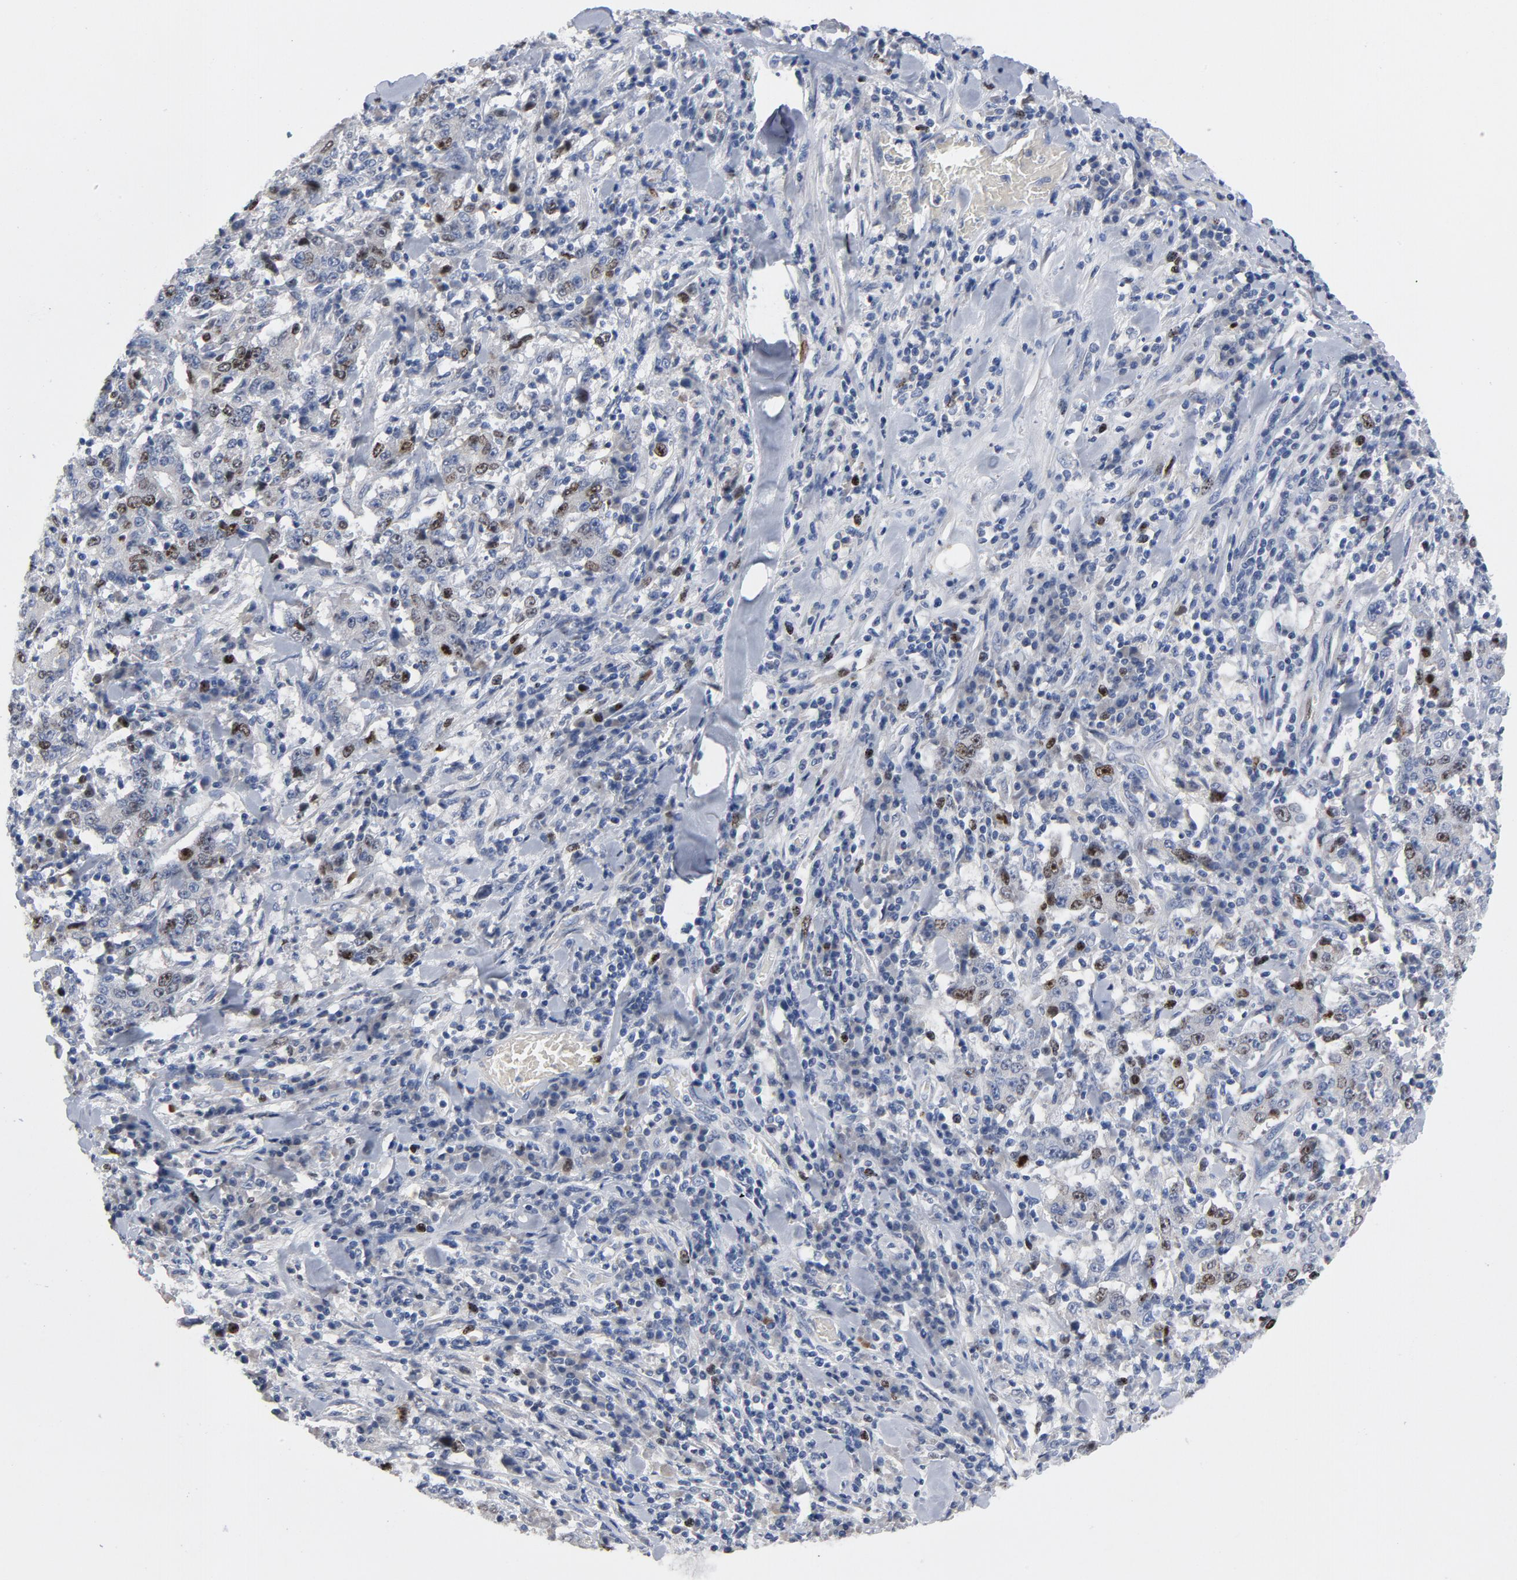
{"staining": {"intensity": "moderate", "quantity": "<25%", "location": "nuclear"}, "tissue": "stomach cancer", "cell_type": "Tumor cells", "image_type": "cancer", "snomed": [{"axis": "morphology", "description": "Normal tissue, NOS"}, {"axis": "morphology", "description": "Adenocarcinoma, NOS"}, {"axis": "topography", "description": "Stomach, upper"}, {"axis": "topography", "description": "Stomach"}], "caption": "Immunohistochemistry (IHC) photomicrograph of neoplastic tissue: stomach cancer (adenocarcinoma) stained using IHC exhibits low levels of moderate protein expression localized specifically in the nuclear of tumor cells, appearing as a nuclear brown color.", "gene": "BIRC5", "patient": {"sex": "male", "age": 59}}